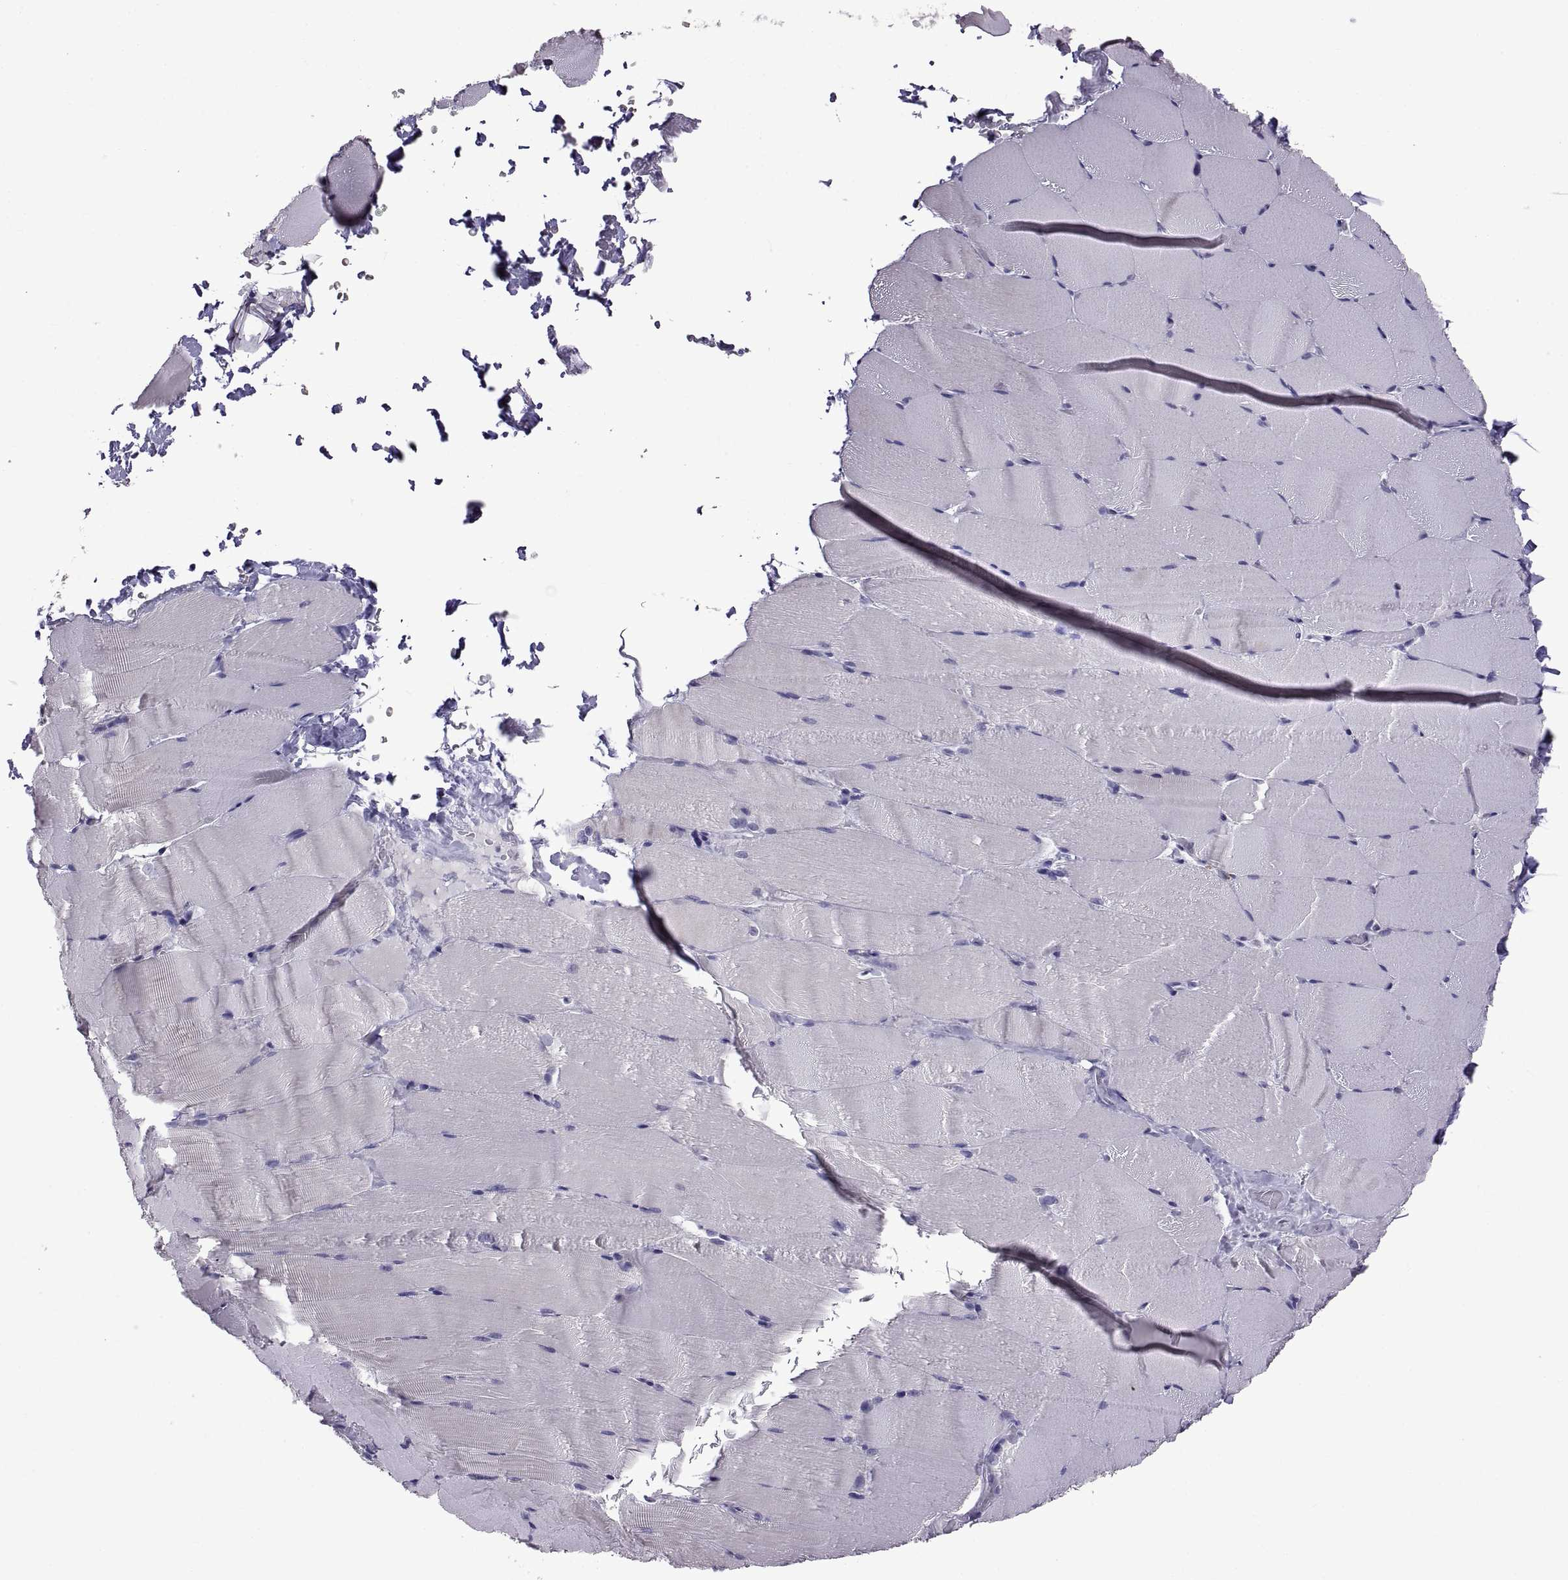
{"staining": {"intensity": "negative", "quantity": "none", "location": "none"}, "tissue": "skeletal muscle", "cell_type": "Myocytes", "image_type": "normal", "snomed": [{"axis": "morphology", "description": "Normal tissue, NOS"}, {"axis": "topography", "description": "Skeletal muscle"}], "caption": "IHC photomicrograph of benign skeletal muscle: skeletal muscle stained with DAB displays no significant protein expression in myocytes. (DAB (3,3'-diaminobenzidine) immunohistochemistry (IHC), high magnification).", "gene": "MAGEB18", "patient": {"sex": "female", "age": 37}}